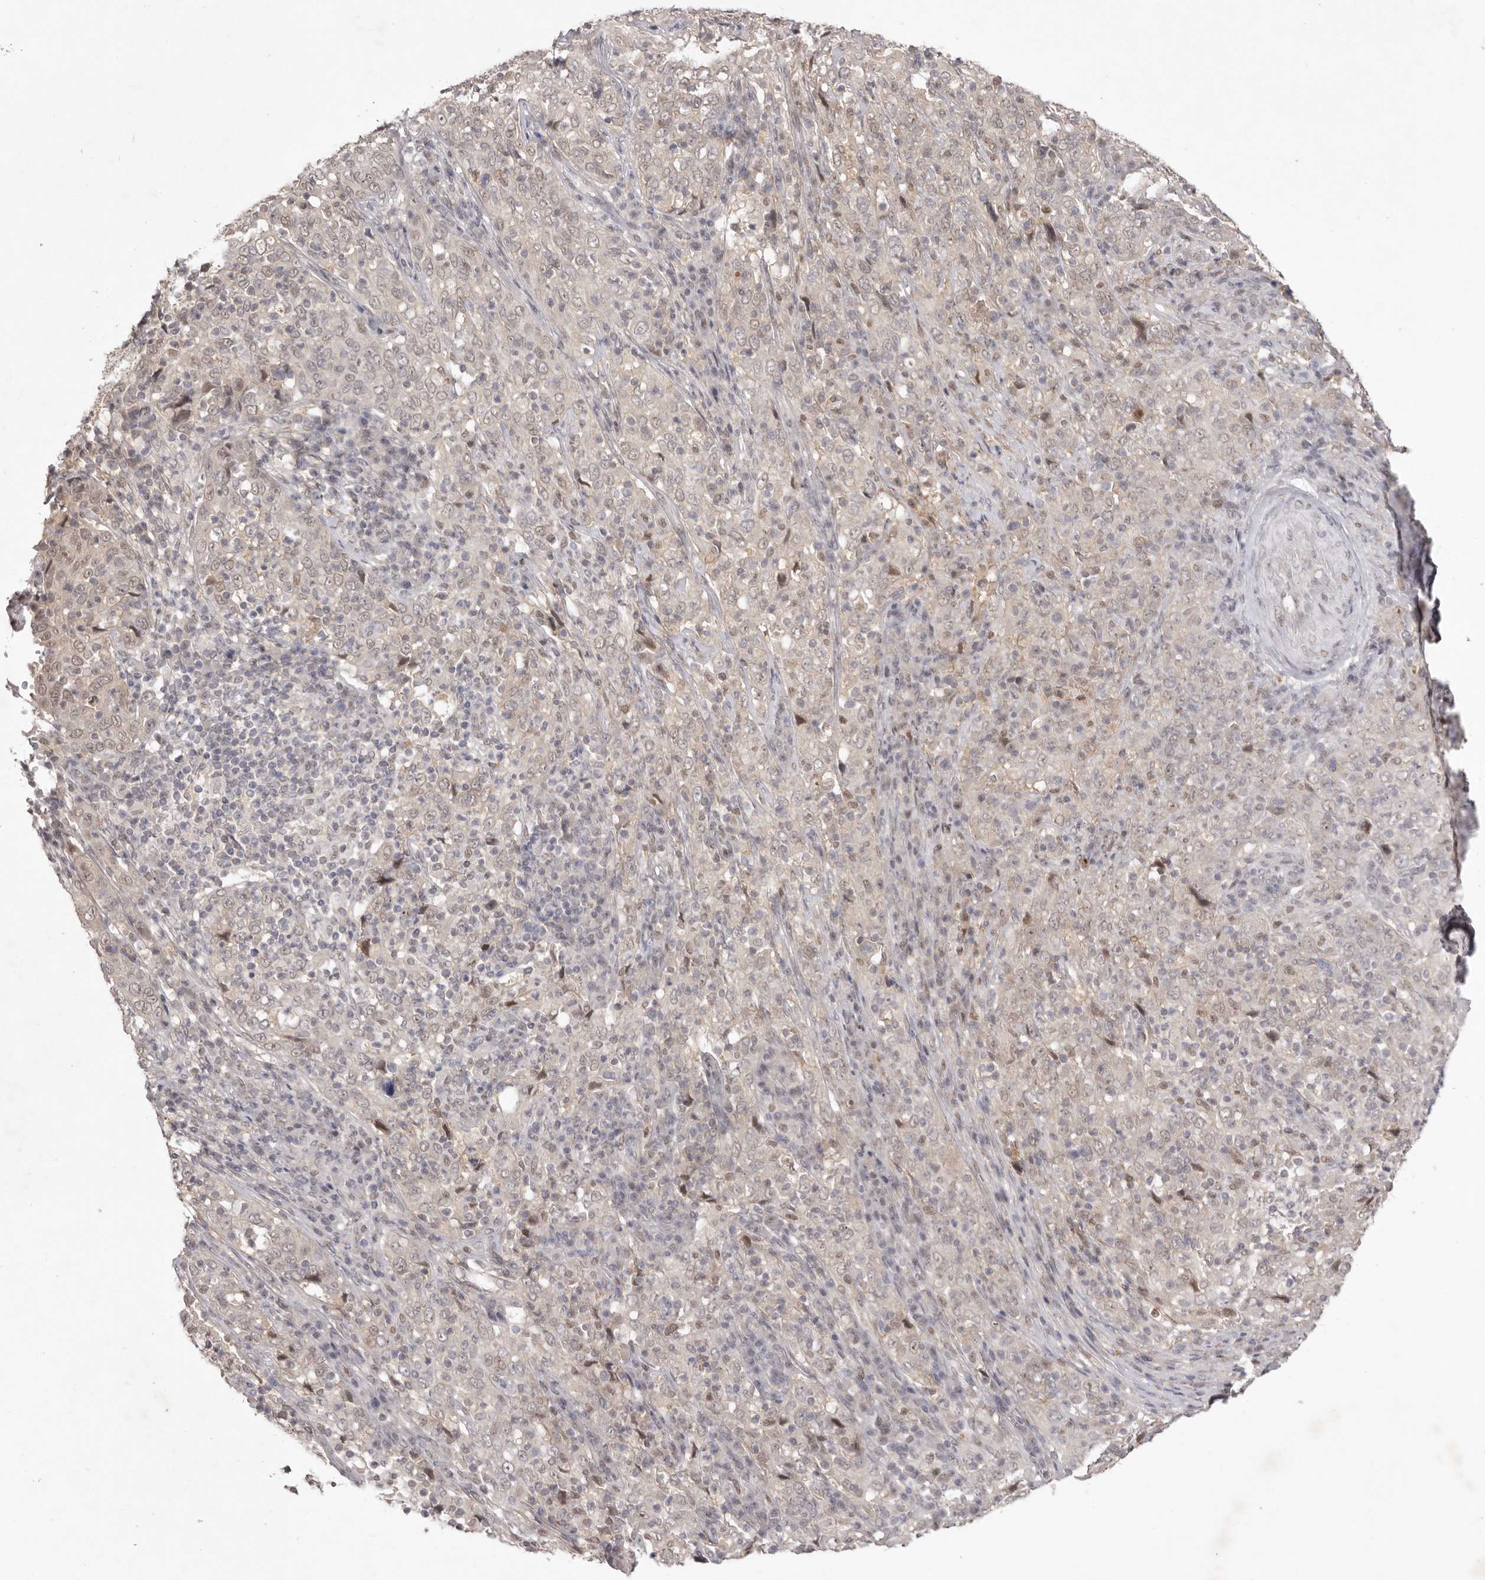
{"staining": {"intensity": "weak", "quantity": "<25%", "location": "cytoplasmic/membranous,nuclear"}, "tissue": "cervical cancer", "cell_type": "Tumor cells", "image_type": "cancer", "snomed": [{"axis": "morphology", "description": "Squamous cell carcinoma, NOS"}, {"axis": "topography", "description": "Cervix"}], "caption": "This is a micrograph of immunohistochemistry staining of cervical squamous cell carcinoma, which shows no positivity in tumor cells. (DAB (3,3'-diaminobenzidine) immunohistochemistry (IHC) visualized using brightfield microscopy, high magnification).", "gene": "TADA1", "patient": {"sex": "female", "age": 46}}